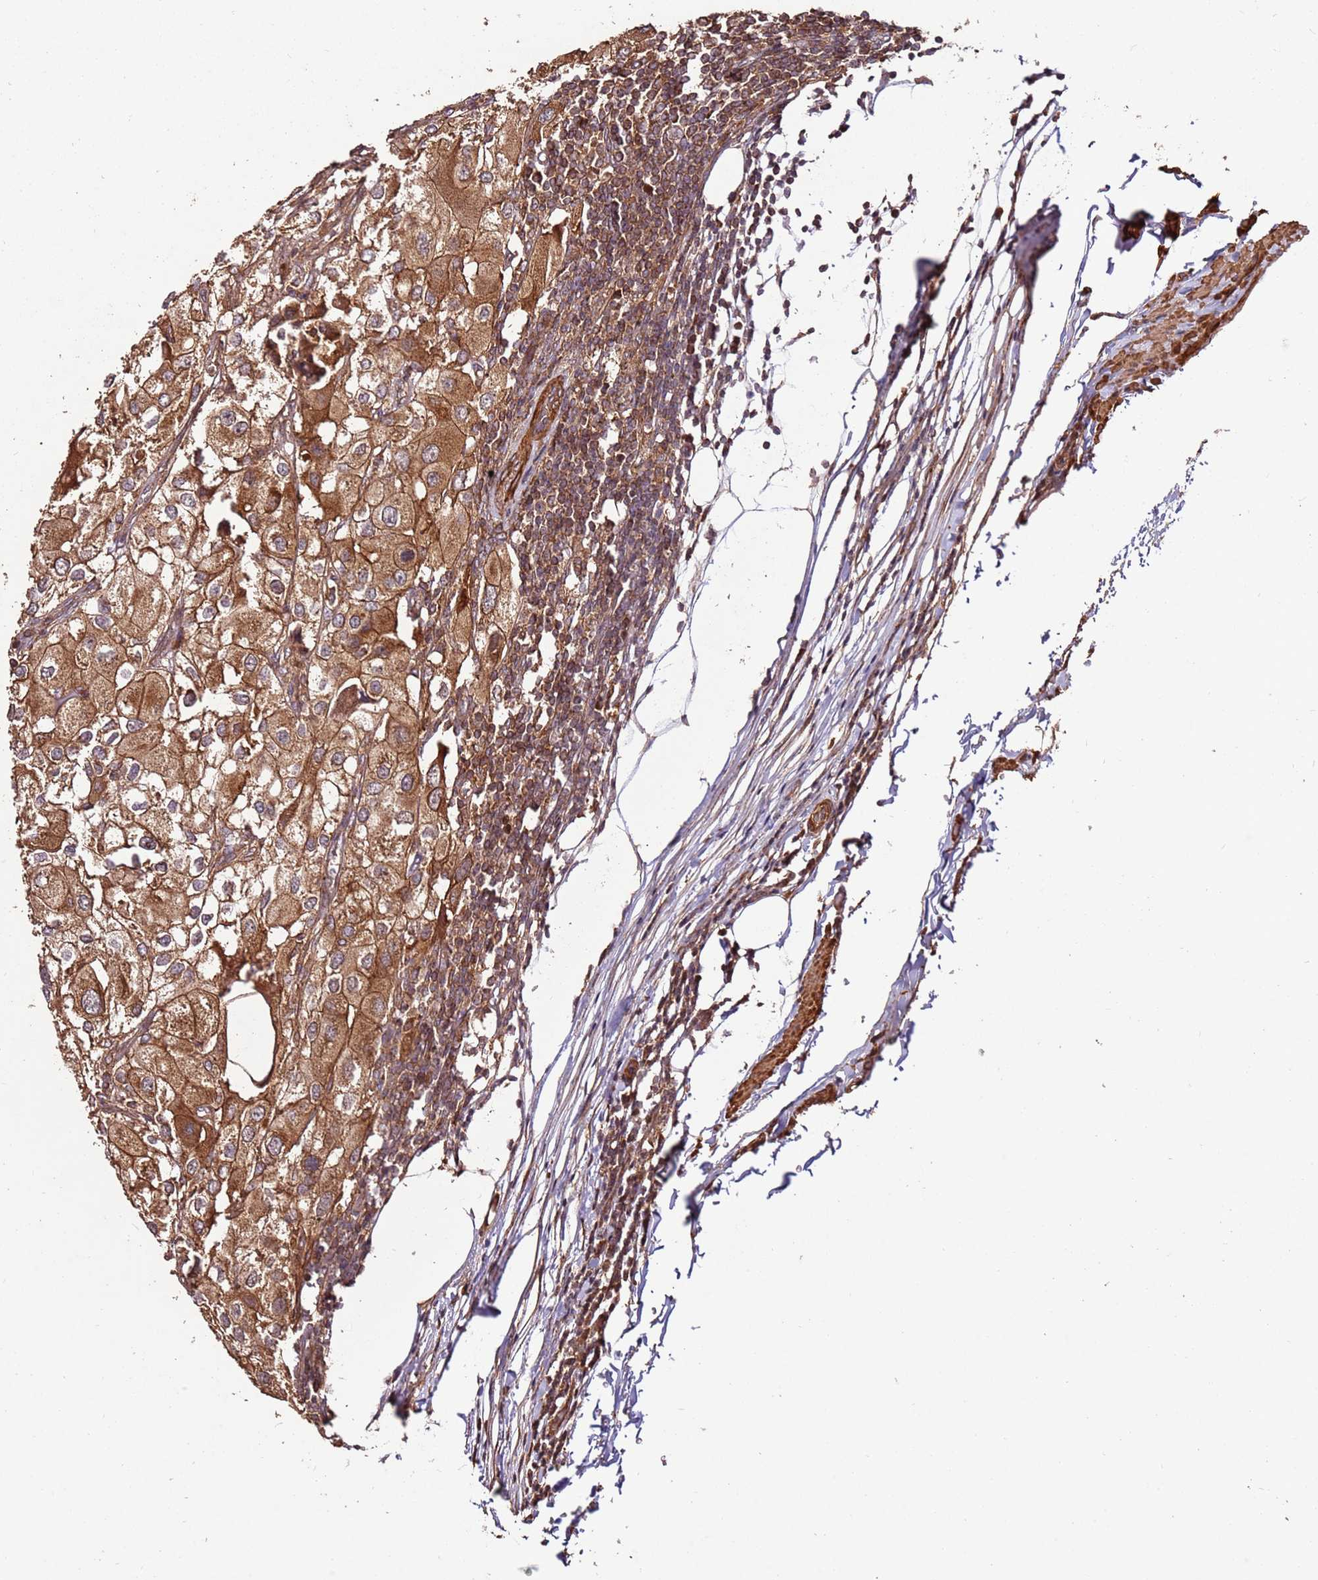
{"staining": {"intensity": "moderate", "quantity": ">75%", "location": "cytoplasmic/membranous"}, "tissue": "urothelial cancer", "cell_type": "Tumor cells", "image_type": "cancer", "snomed": [{"axis": "morphology", "description": "Urothelial carcinoma, High grade"}, {"axis": "topography", "description": "Urinary bladder"}], "caption": "Urothelial cancer was stained to show a protein in brown. There is medium levels of moderate cytoplasmic/membranous expression in about >75% of tumor cells. The staining was performed using DAB, with brown indicating positive protein expression. Nuclei are stained blue with hematoxylin.", "gene": "FAM186A", "patient": {"sex": "male", "age": 64}}